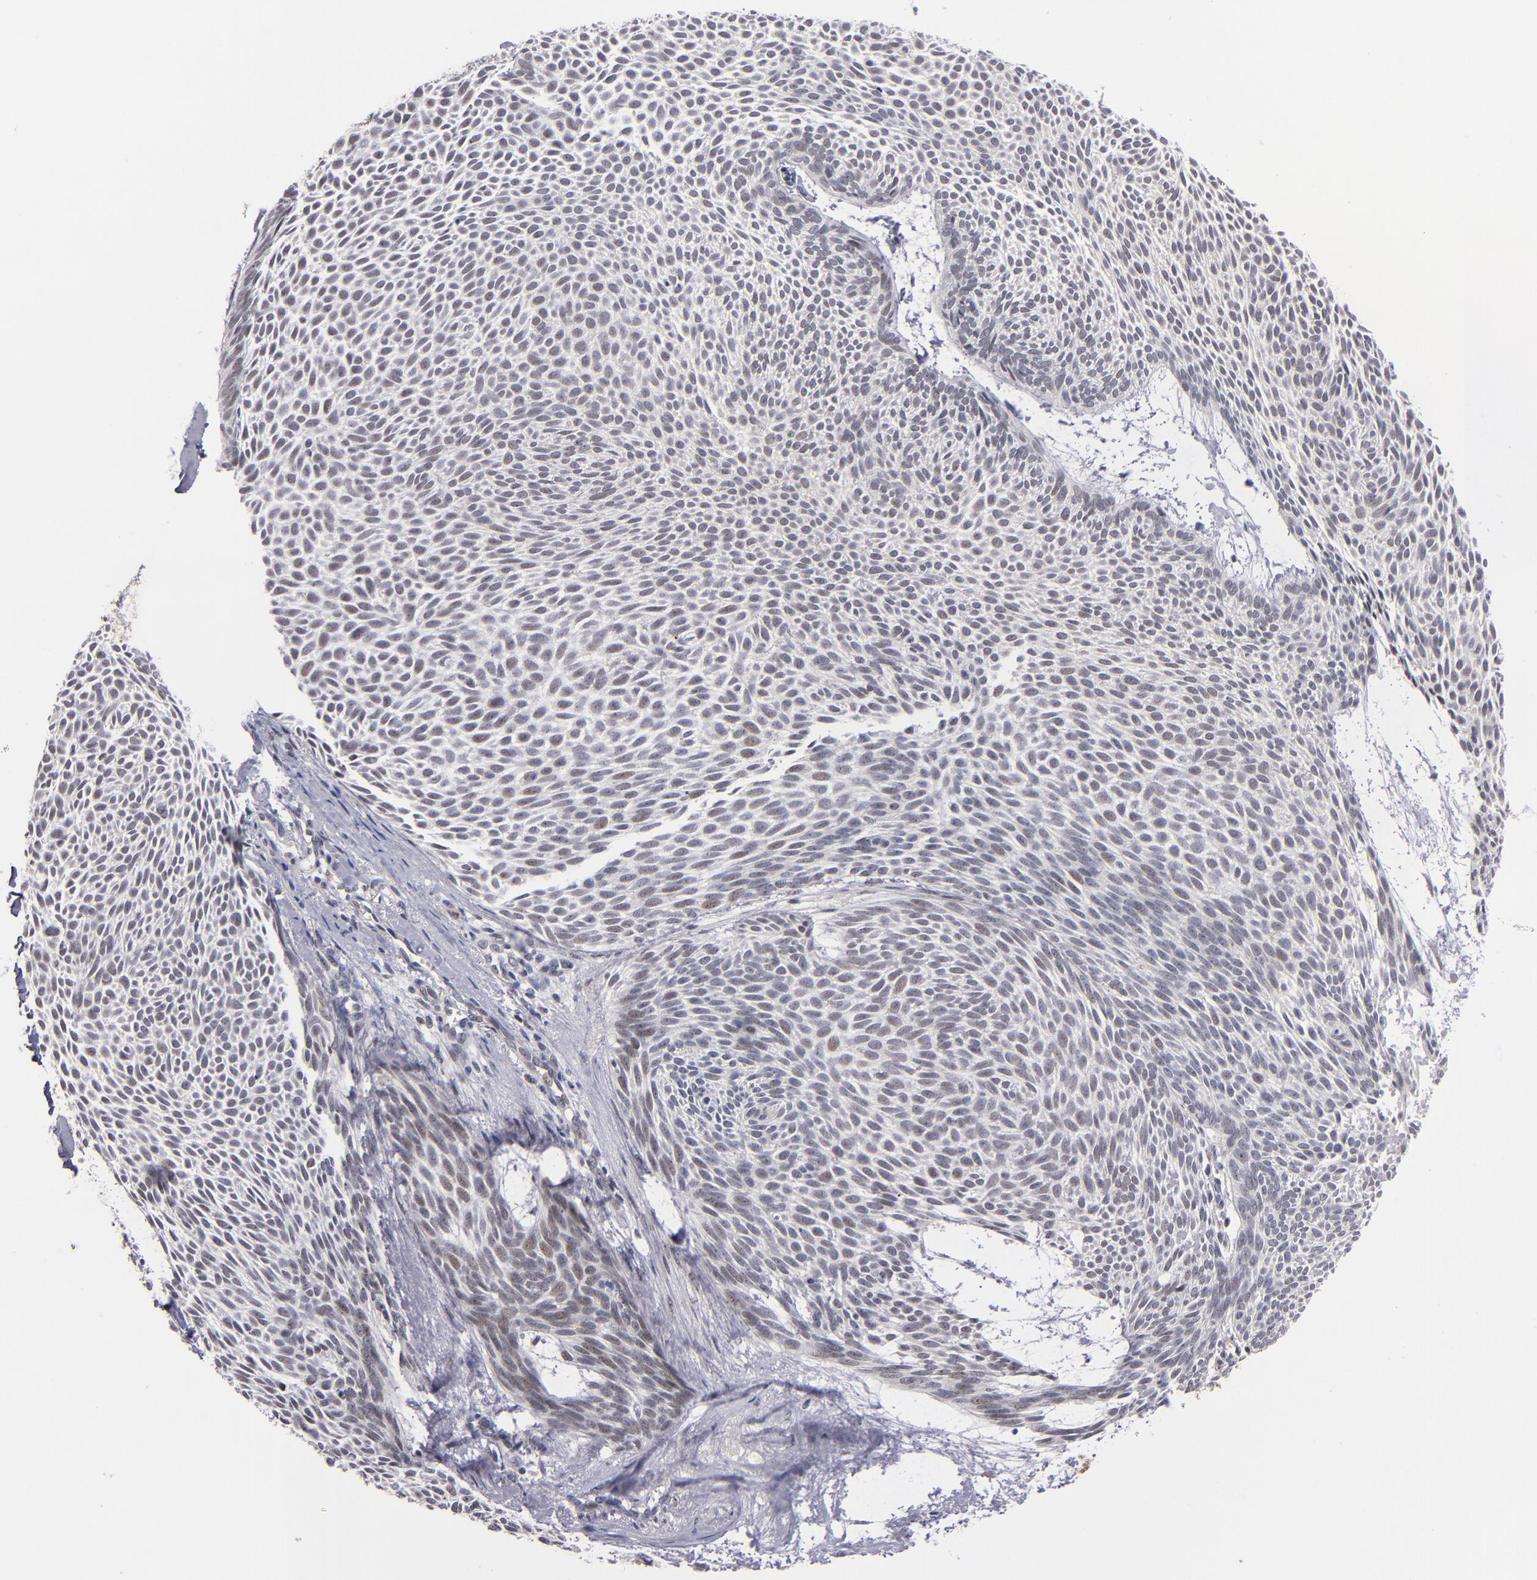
{"staining": {"intensity": "negative", "quantity": "none", "location": "none"}, "tissue": "skin cancer", "cell_type": "Tumor cells", "image_type": "cancer", "snomed": [{"axis": "morphology", "description": "Basal cell carcinoma"}, {"axis": "topography", "description": "Skin"}], "caption": "Basal cell carcinoma (skin) was stained to show a protein in brown. There is no significant expression in tumor cells.", "gene": "PCNX4", "patient": {"sex": "male", "age": 84}}